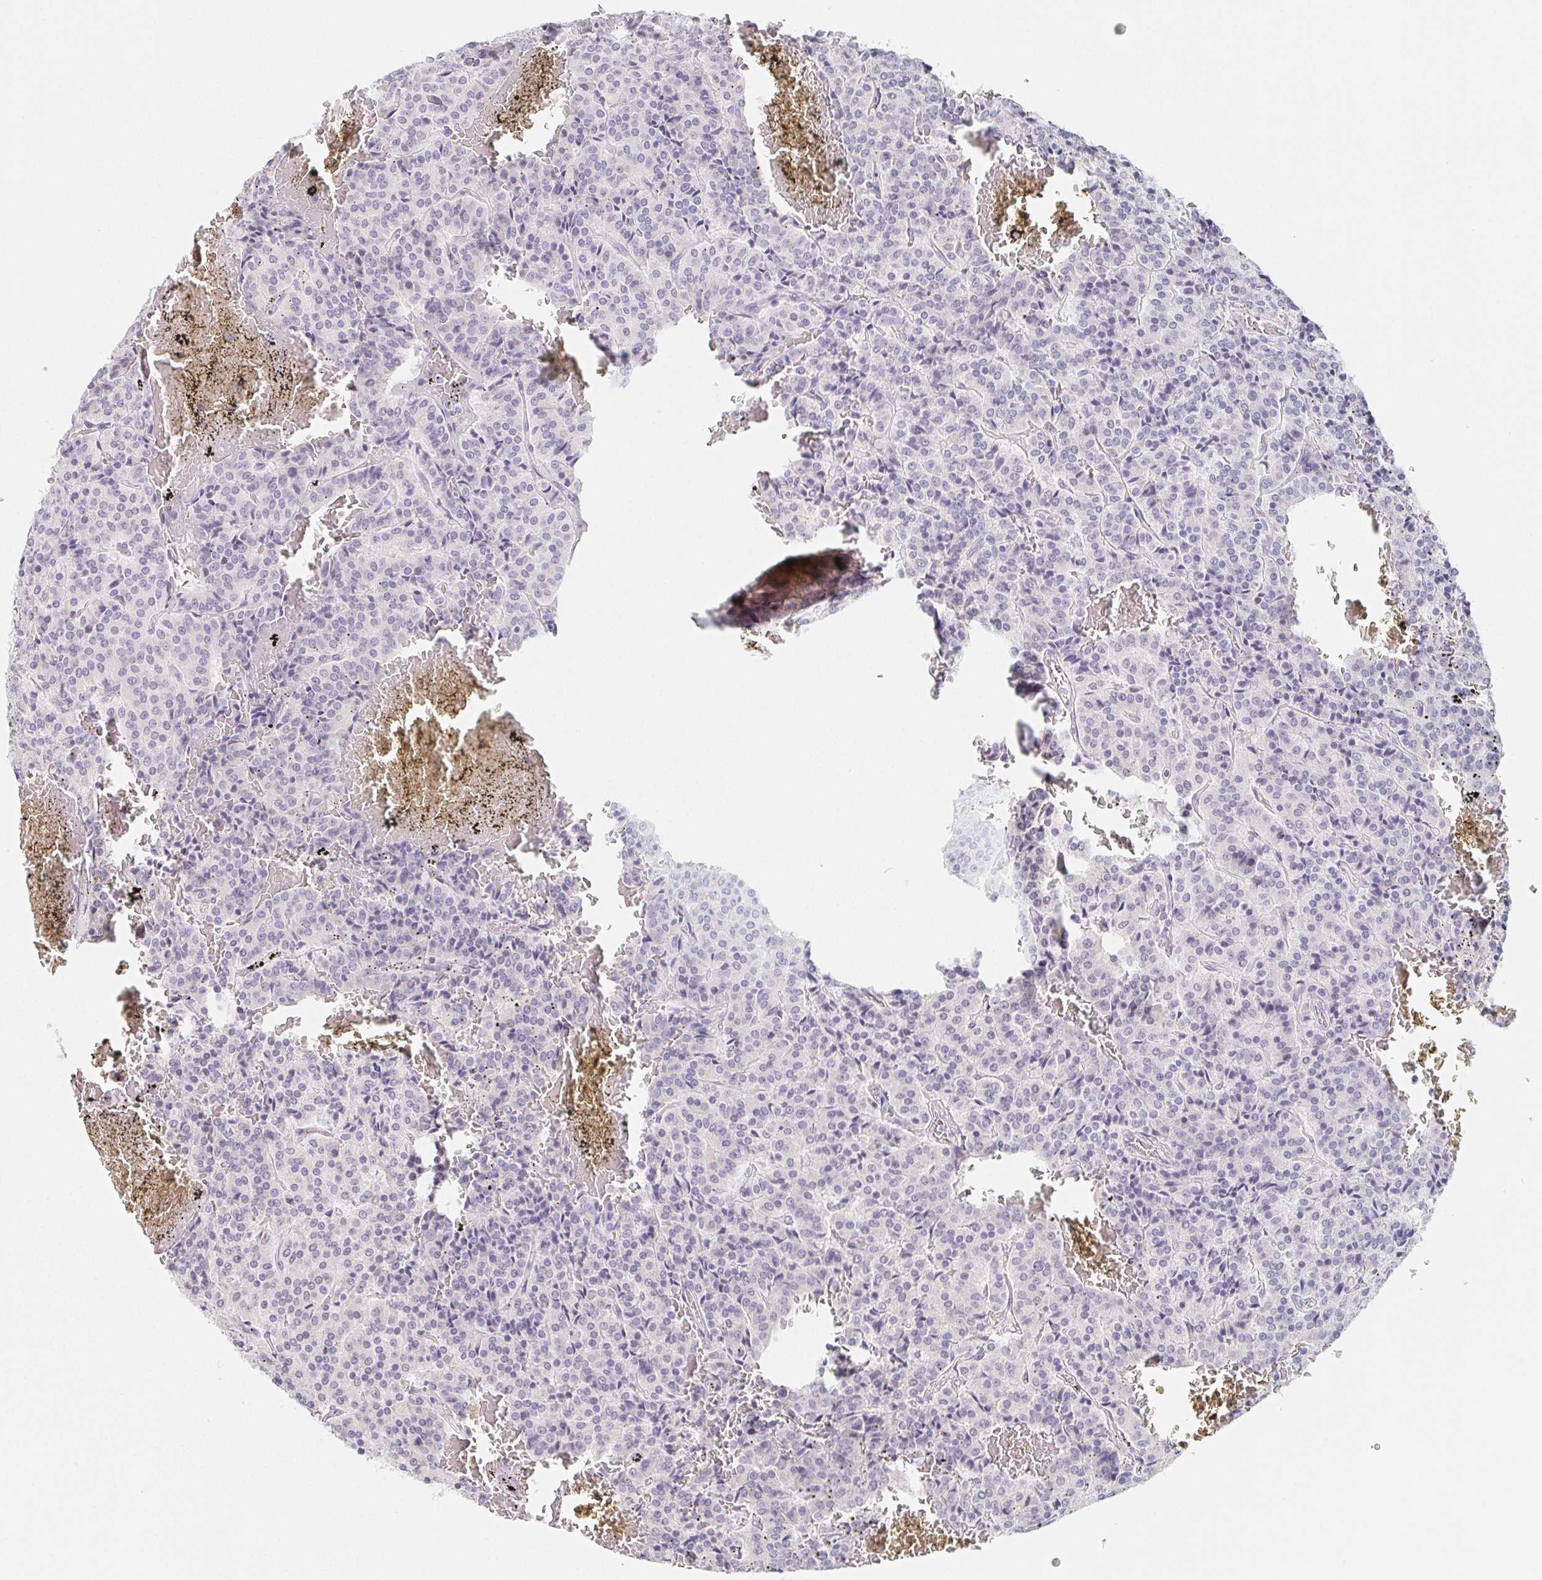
{"staining": {"intensity": "negative", "quantity": "none", "location": "none"}, "tissue": "carcinoid", "cell_type": "Tumor cells", "image_type": "cancer", "snomed": [{"axis": "morphology", "description": "Carcinoid, malignant, NOS"}, {"axis": "topography", "description": "Lung"}], "caption": "Immunohistochemistry histopathology image of neoplastic tissue: human malignant carcinoid stained with DAB displays no significant protein expression in tumor cells.", "gene": "GLIPR1L1", "patient": {"sex": "male", "age": 70}}